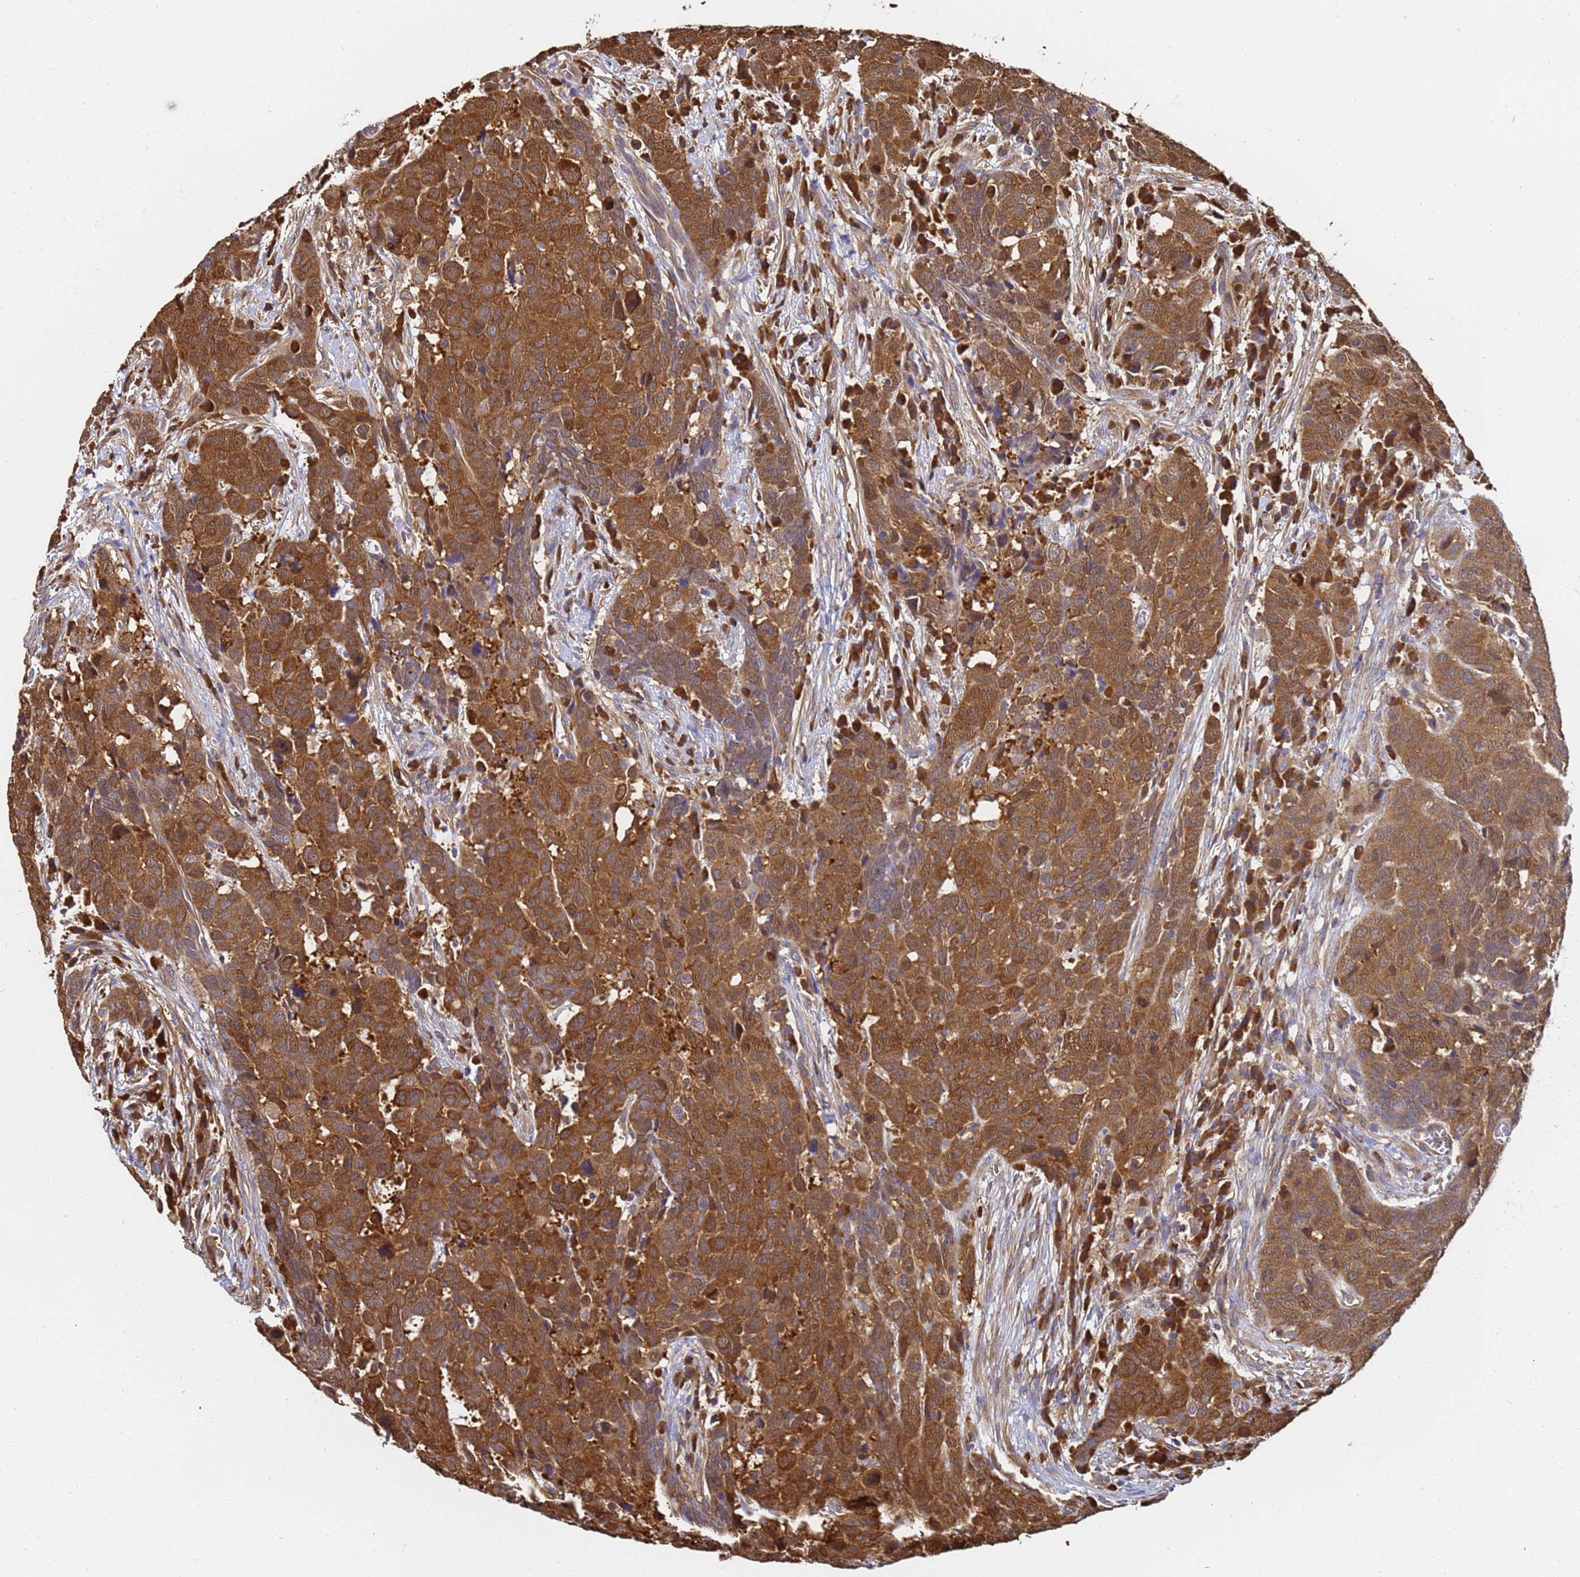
{"staining": {"intensity": "moderate", "quantity": ">75%", "location": "cytoplasmic/membranous"}, "tissue": "head and neck cancer", "cell_type": "Tumor cells", "image_type": "cancer", "snomed": [{"axis": "morphology", "description": "Squamous cell carcinoma, NOS"}, {"axis": "topography", "description": "Head-Neck"}], "caption": "Immunohistochemistry image of neoplastic tissue: head and neck squamous cell carcinoma stained using immunohistochemistry (IHC) exhibits medium levels of moderate protein expression localized specifically in the cytoplasmic/membranous of tumor cells, appearing as a cytoplasmic/membranous brown color.", "gene": "NME1-NME2", "patient": {"sex": "male", "age": 66}}